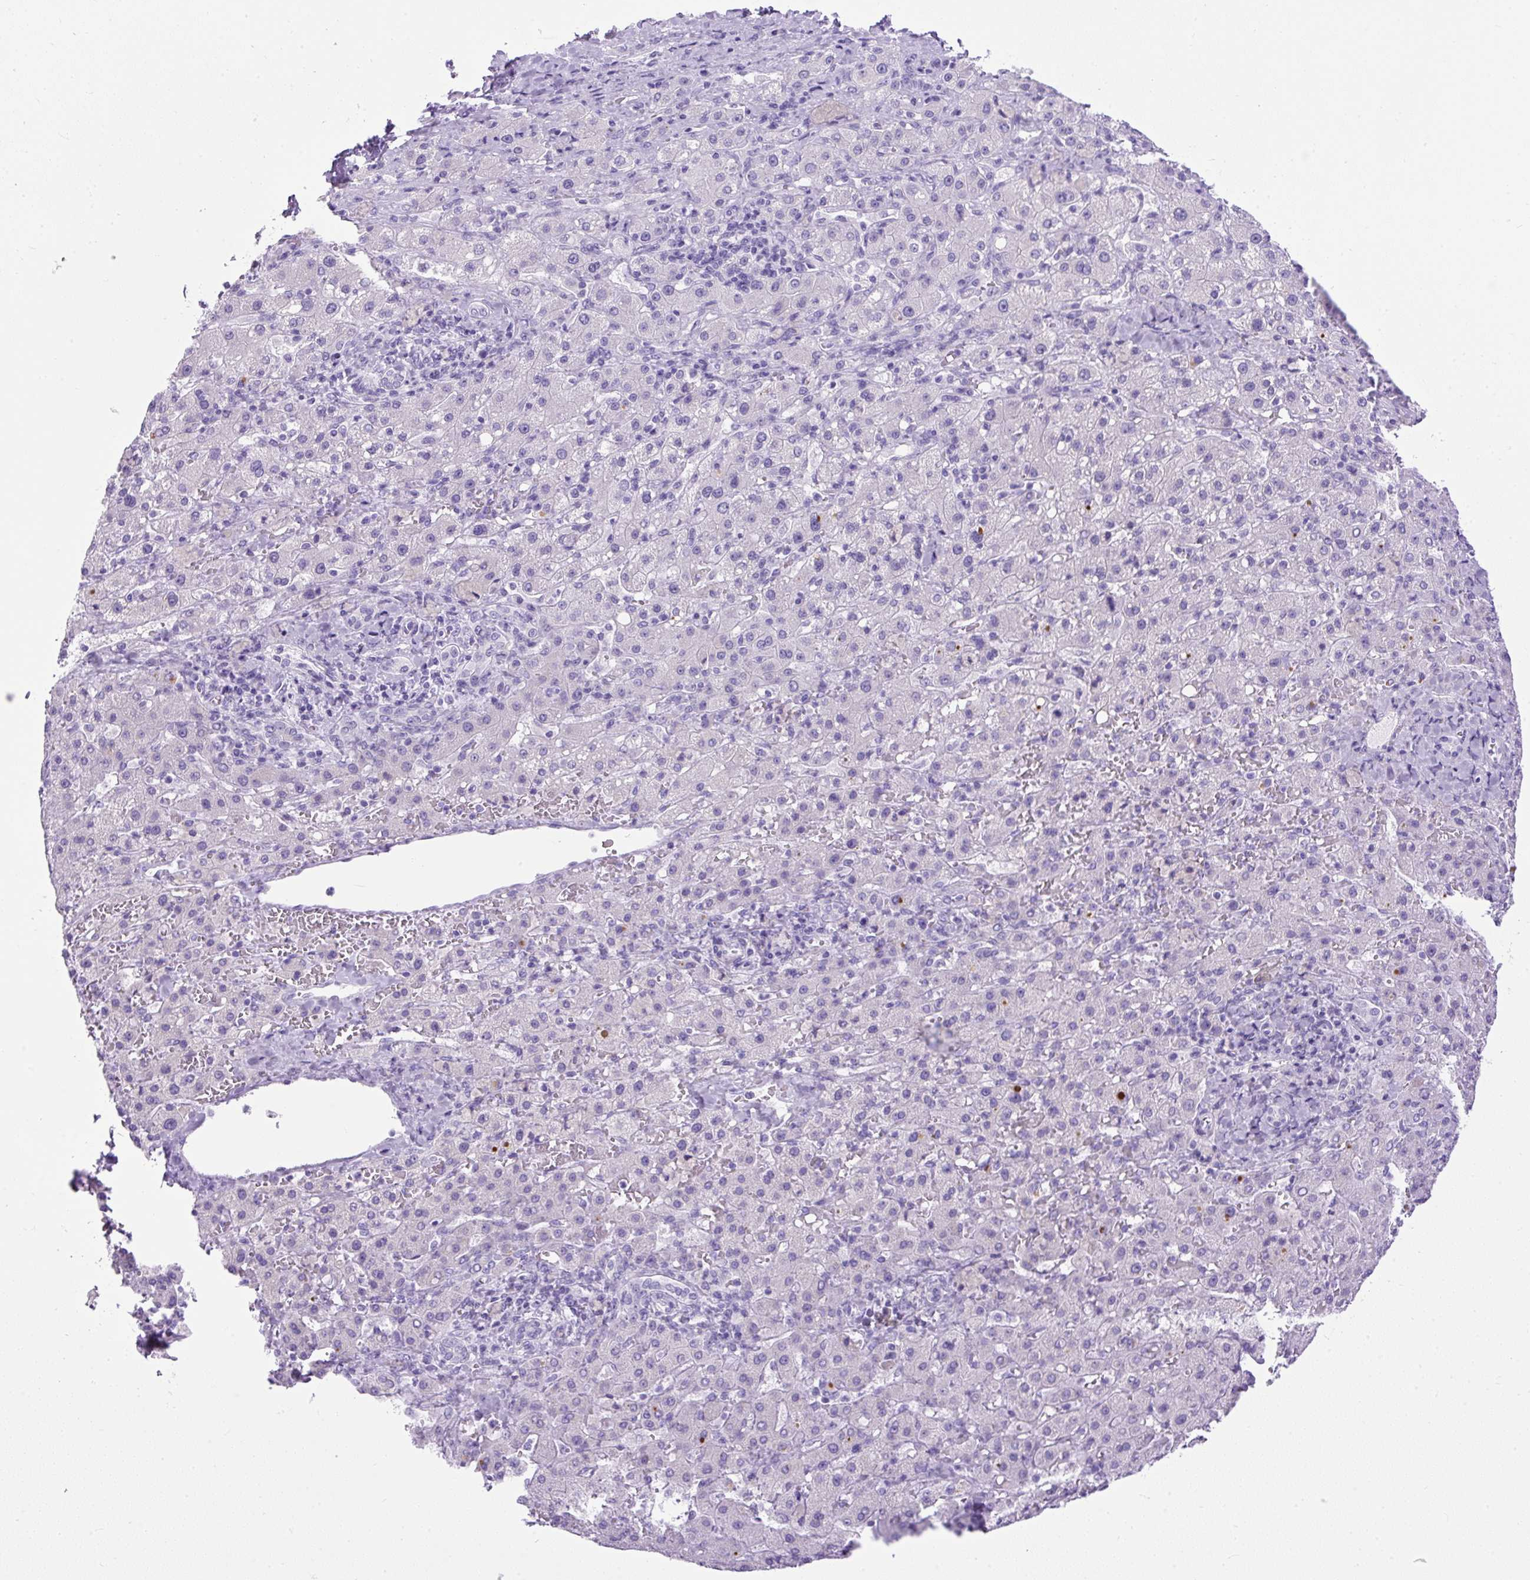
{"staining": {"intensity": "negative", "quantity": "none", "location": "none"}, "tissue": "liver cancer", "cell_type": "Tumor cells", "image_type": "cancer", "snomed": [{"axis": "morphology", "description": "Carcinoma, Hepatocellular, NOS"}, {"axis": "topography", "description": "Liver"}], "caption": "The immunohistochemistry image has no significant expression in tumor cells of liver cancer tissue.", "gene": "UPP1", "patient": {"sex": "female", "age": 58}}